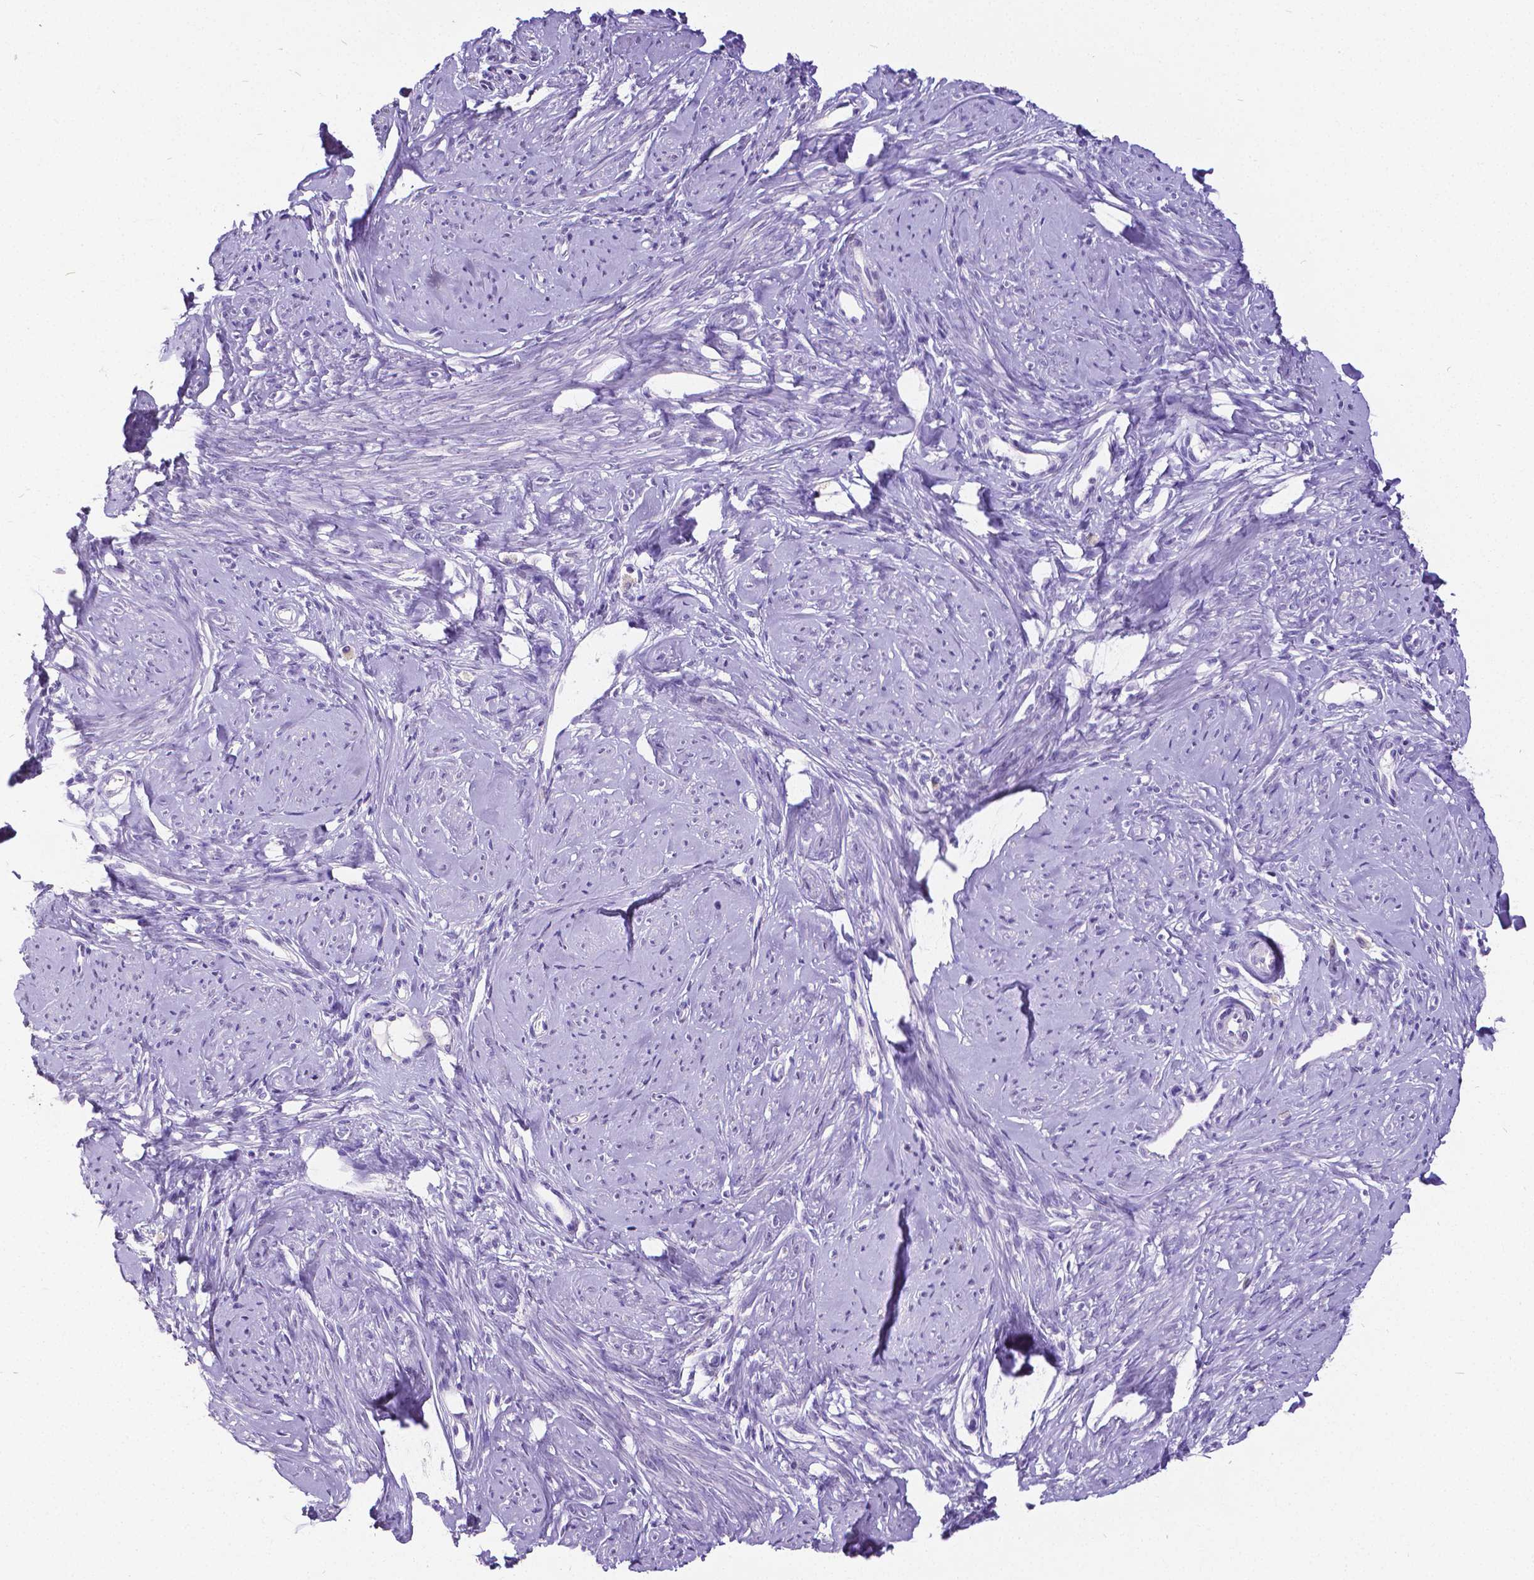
{"staining": {"intensity": "negative", "quantity": "none", "location": "none"}, "tissue": "smooth muscle", "cell_type": "Smooth muscle cells", "image_type": "normal", "snomed": [{"axis": "morphology", "description": "Normal tissue, NOS"}, {"axis": "topography", "description": "Smooth muscle"}], "caption": "IHC image of benign smooth muscle: human smooth muscle stained with DAB (3,3'-diaminobenzidine) reveals no significant protein positivity in smooth muscle cells.", "gene": "SATB2", "patient": {"sex": "female", "age": 48}}